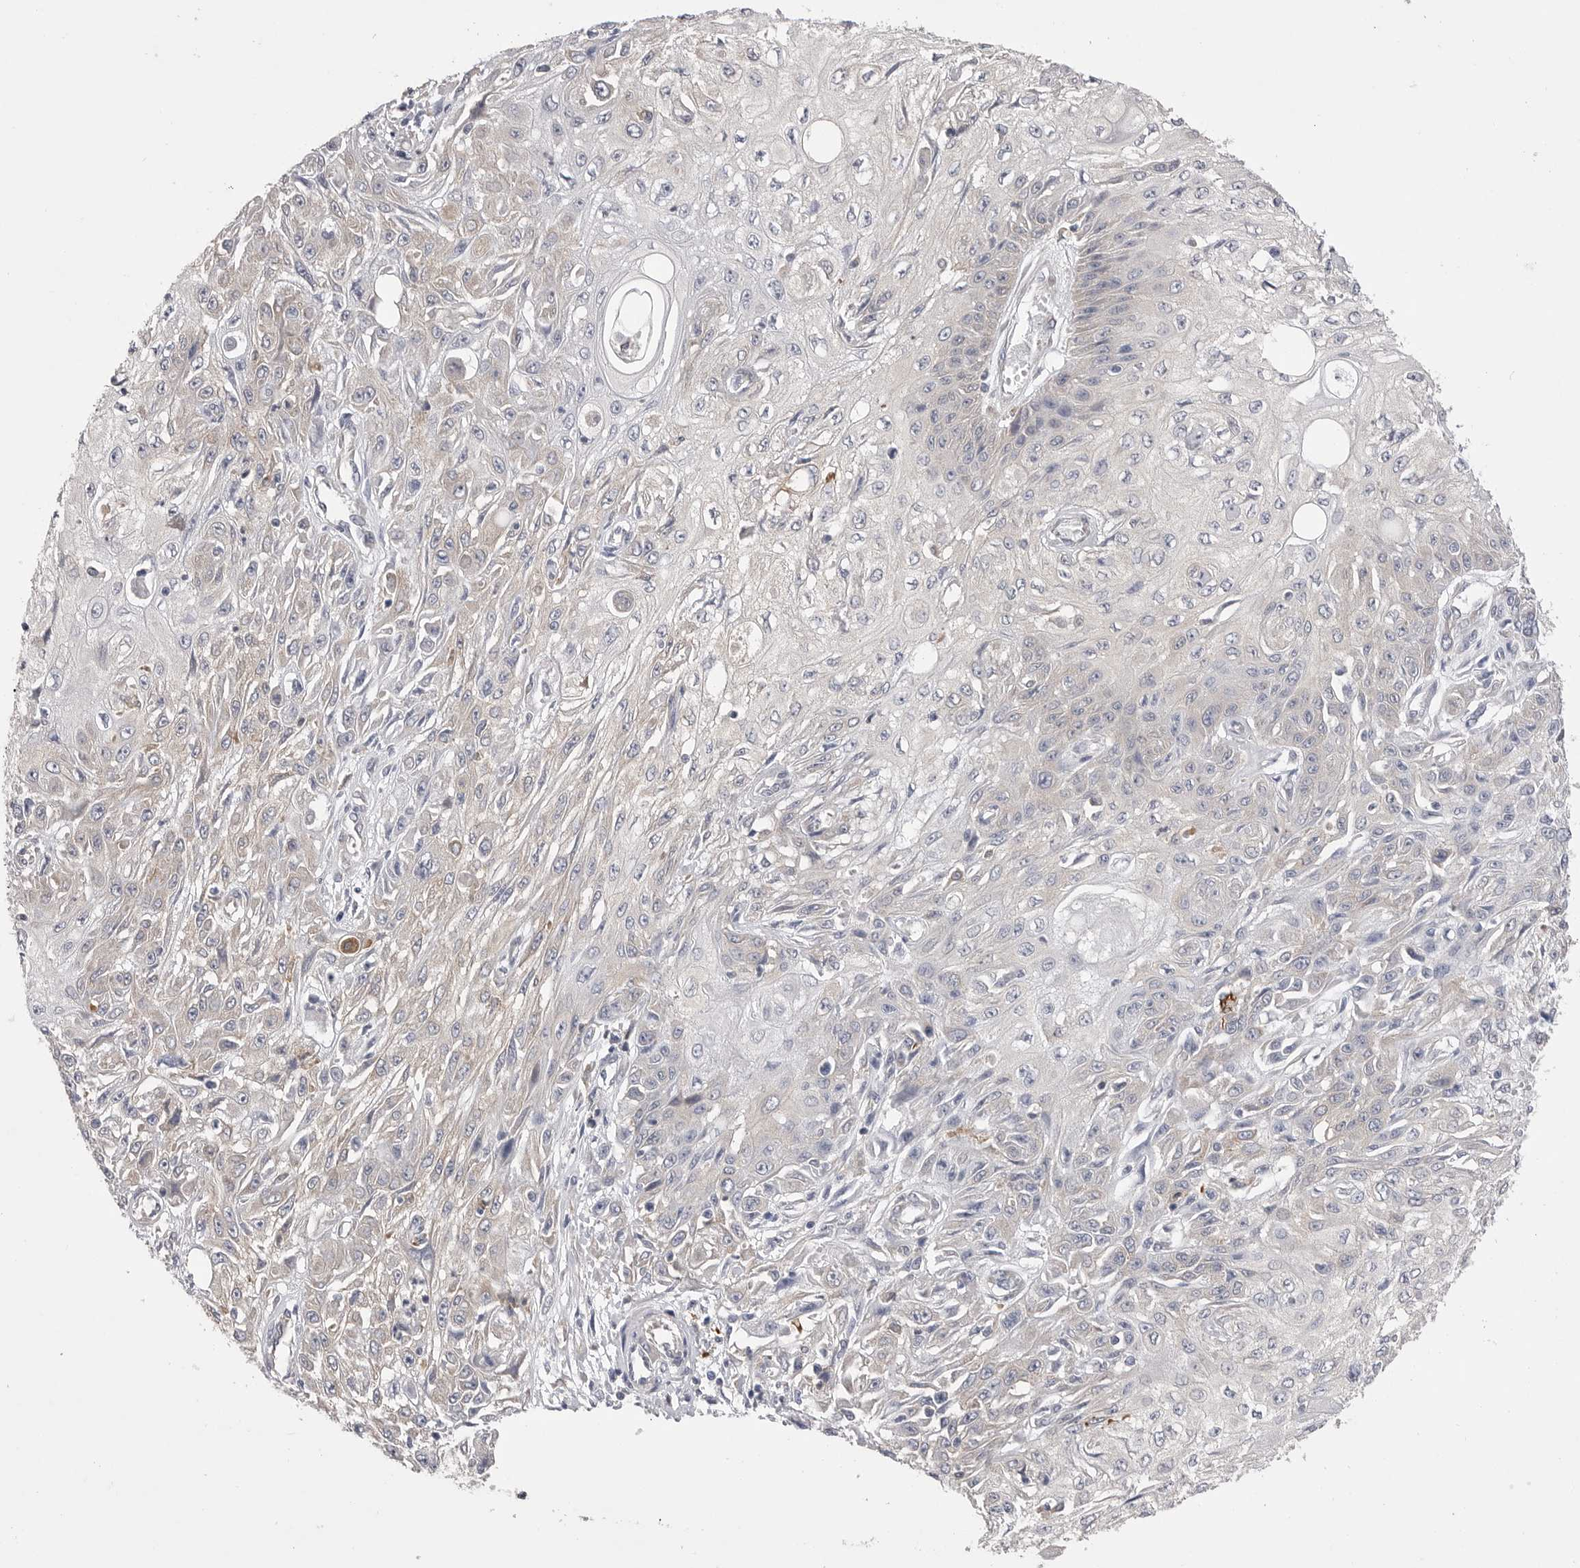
{"staining": {"intensity": "negative", "quantity": "none", "location": "none"}, "tissue": "skin cancer", "cell_type": "Tumor cells", "image_type": "cancer", "snomed": [{"axis": "morphology", "description": "Squamous cell carcinoma, NOS"}, {"axis": "morphology", "description": "Squamous cell carcinoma, metastatic, NOS"}, {"axis": "topography", "description": "Skin"}, {"axis": "topography", "description": "Lymph node"}], "caption": "There is no significant staining in tumor cells of skin cancer.", "gene": "VAC14", "patient": {"sex": "male", "age": 75}}